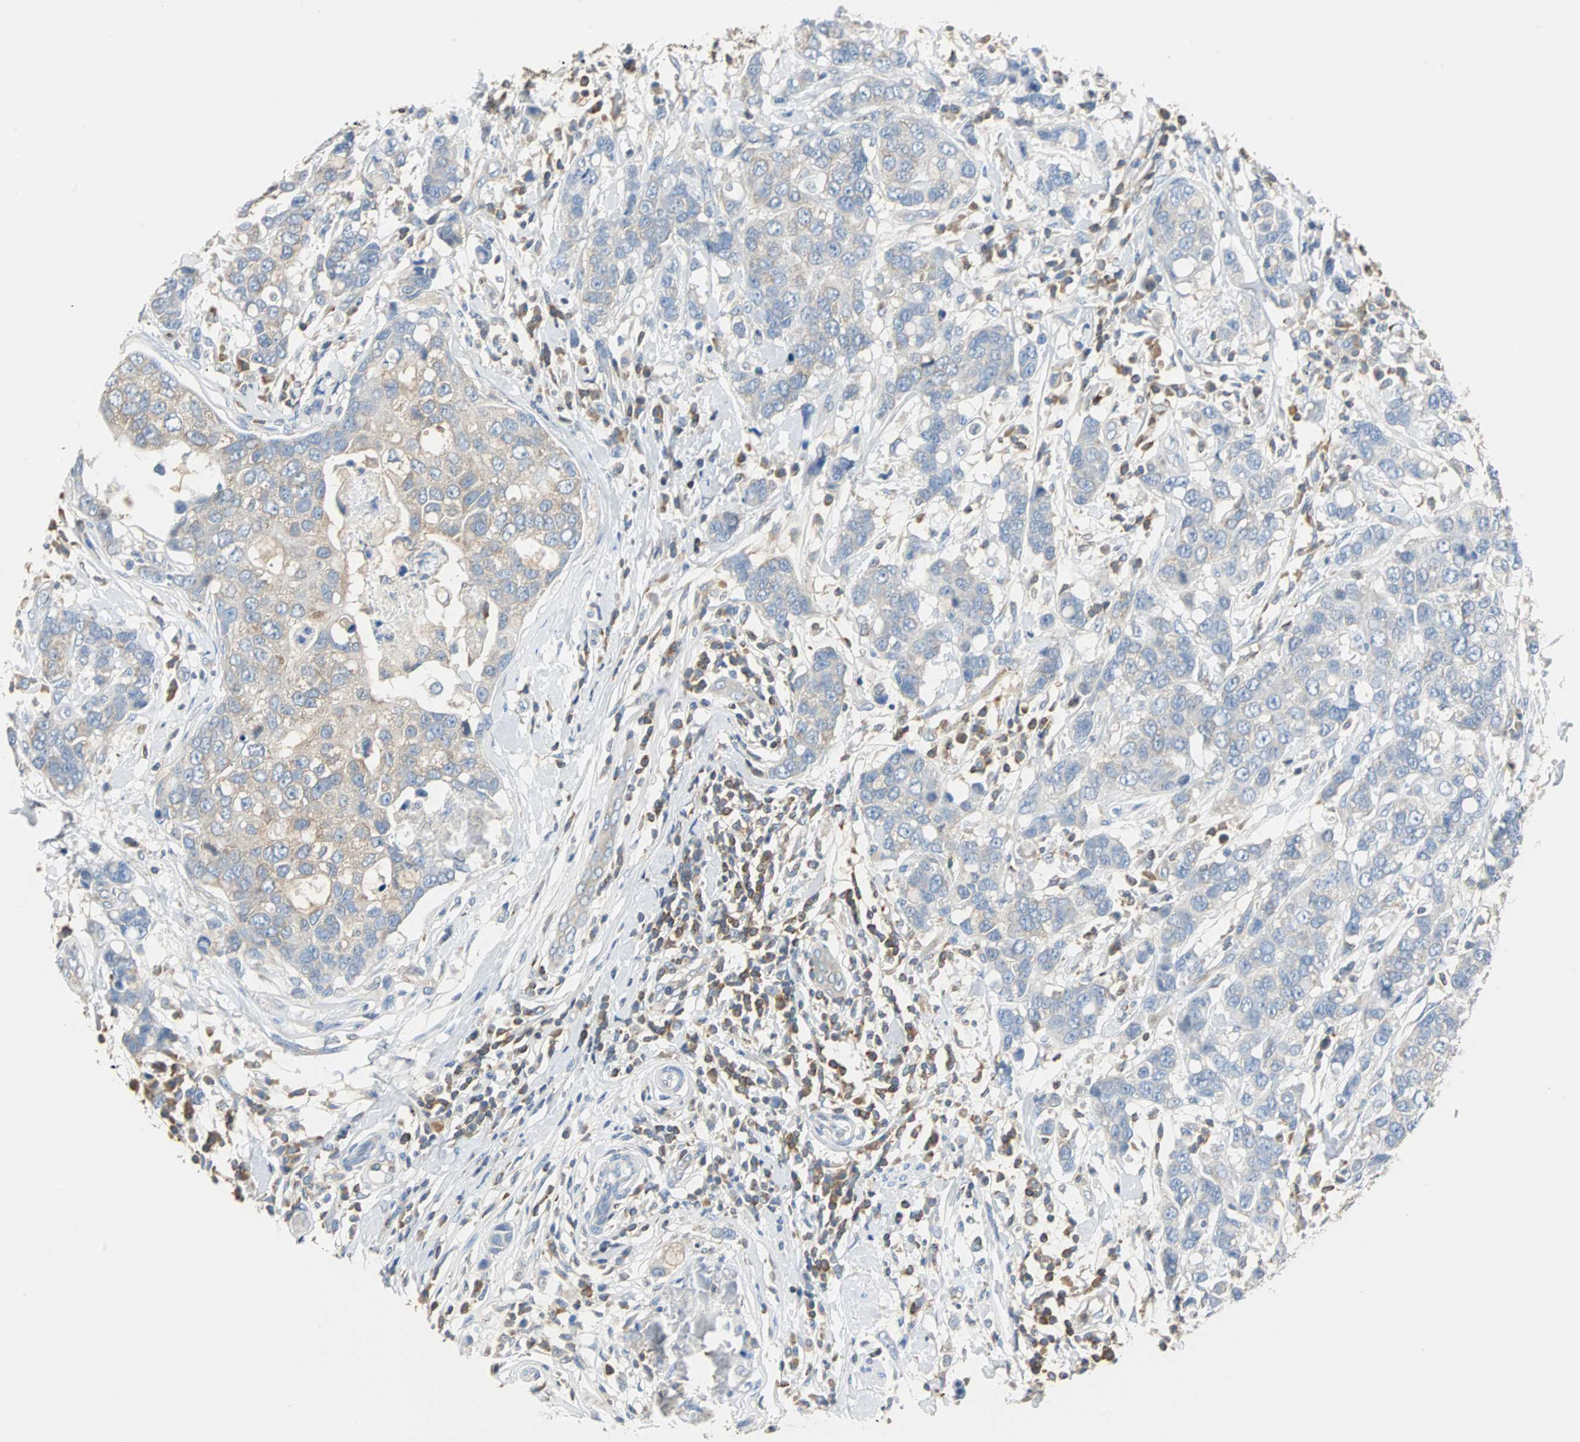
{"staining": {"intensity": "weak", "quantity": "<25%", "location": "cytoplasmic/membranous"}, "tissue": "breast cancer", "cell_type": "Tumor cells", "image_type": "cancer", "snomed": [{"axis": "morphology", "description": "Duct carcinoma"}, {"axis": "topography", "description": "Breast"}], "caption": "Immunohistochemical staining of breast intraductal carcinoma reveals no significant staining in tumor cells. The staining was performed using DAB to visualize the protein expression in brown, while the nuclei were stained in blue with hematoxylin (Magnification: 20x).", "gene": "TSC22D4", "patient": {"sex": "female", "age": 27}}